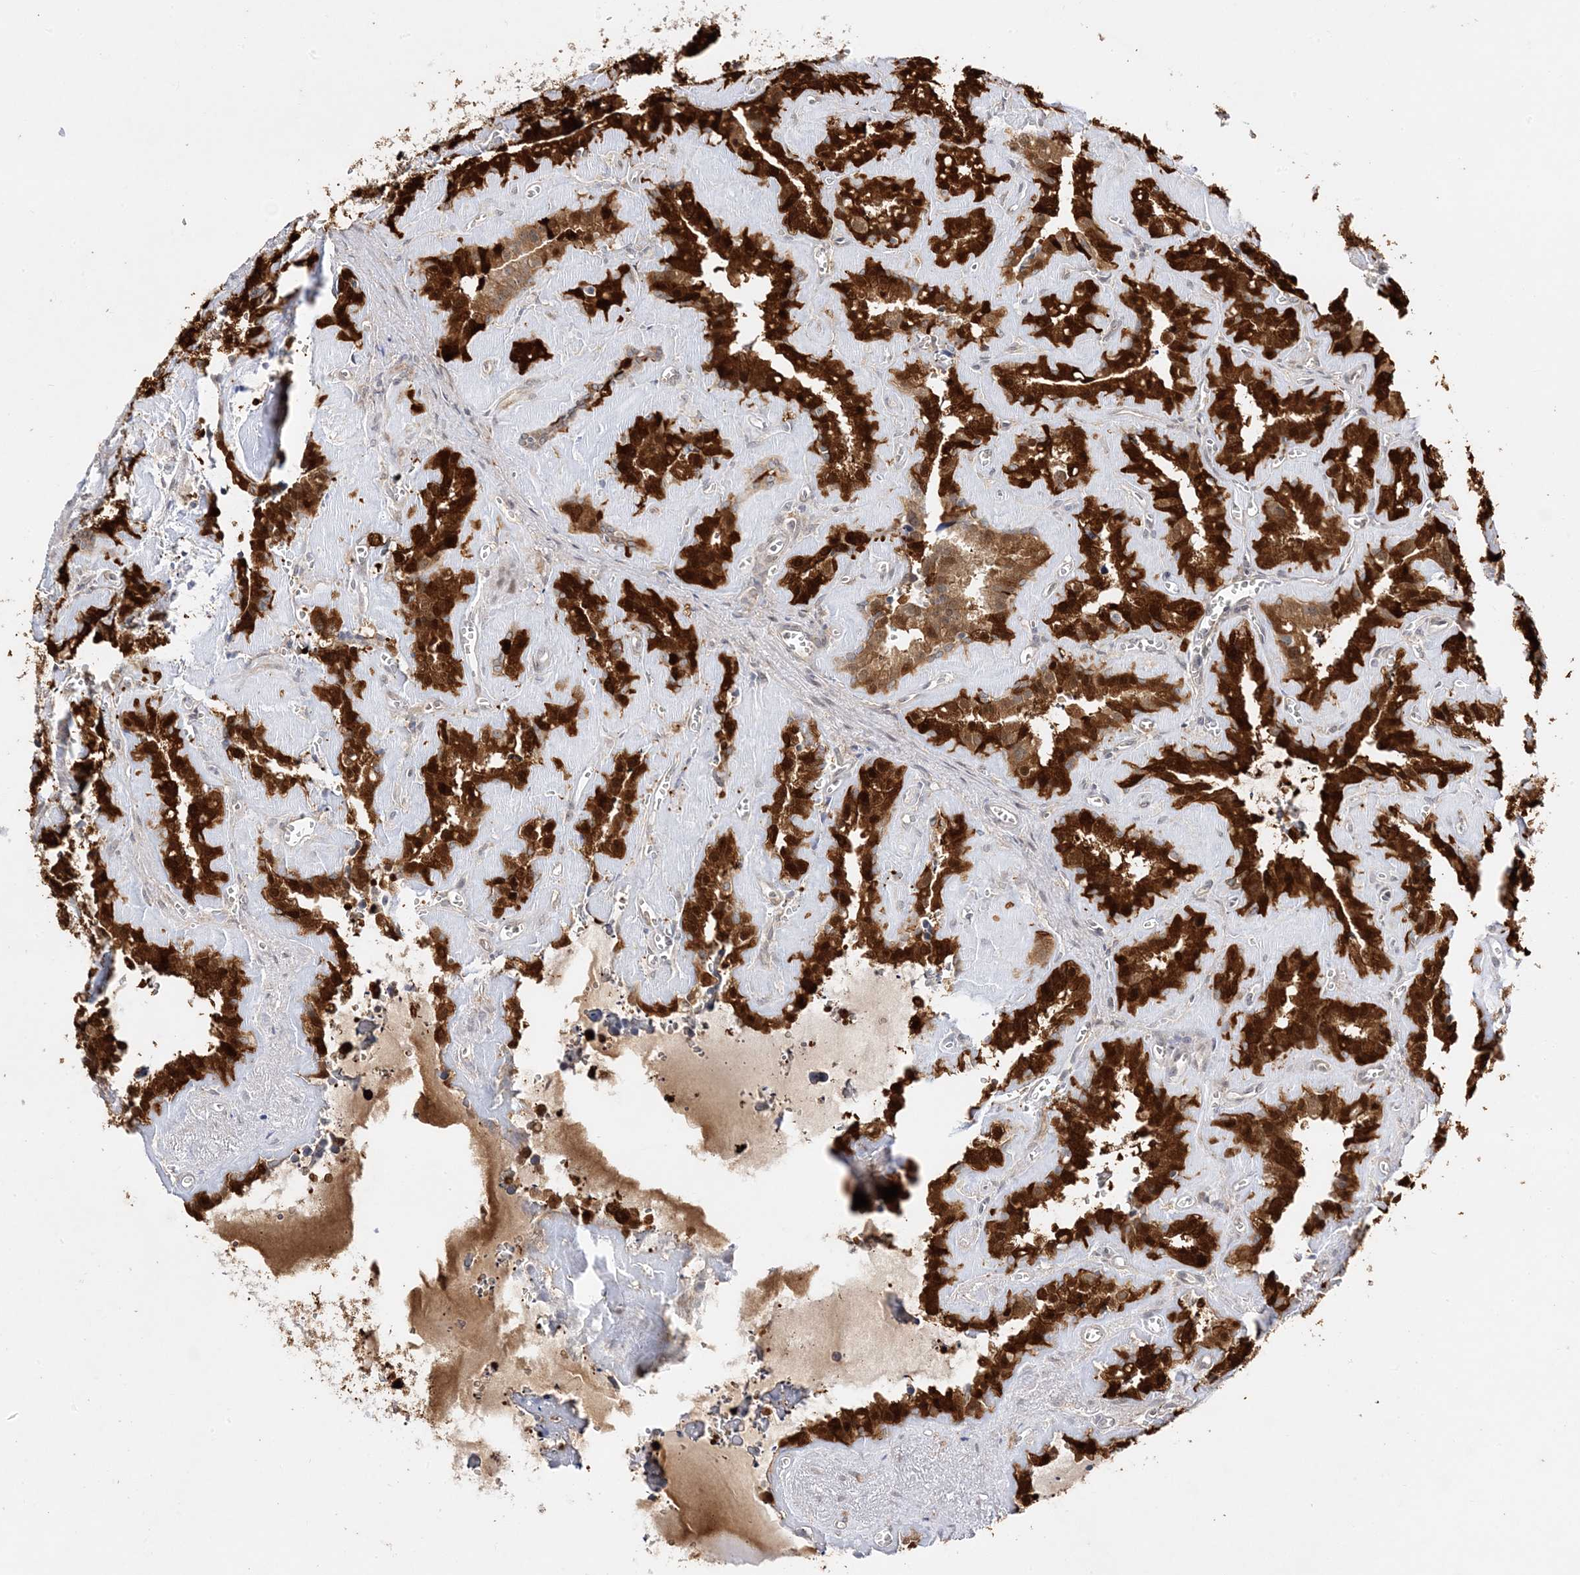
{"staining": {"intensity": "strong", "quantity": ">75%", "location": "cytoplasmic/membranous"}, "tissue": "seminal vesicle", "cell_type": "Glandular cells", "image_type": "normal", "snomed": [{"axis": "morphology", "description": "Normal tissue, NOS"}, {"axis": "topography", "description": "Prostate"}, {"axis": "topography", "description": "Seminal veicle"}], "caption": "Seminal vesicle stained with immunohistochemistry (IHC) shows strong cytoplasmic/membranous expression in about >75% of glandular cells.", "gene": "C2CD2", "patient": {"sex": "male", "age": 59}}